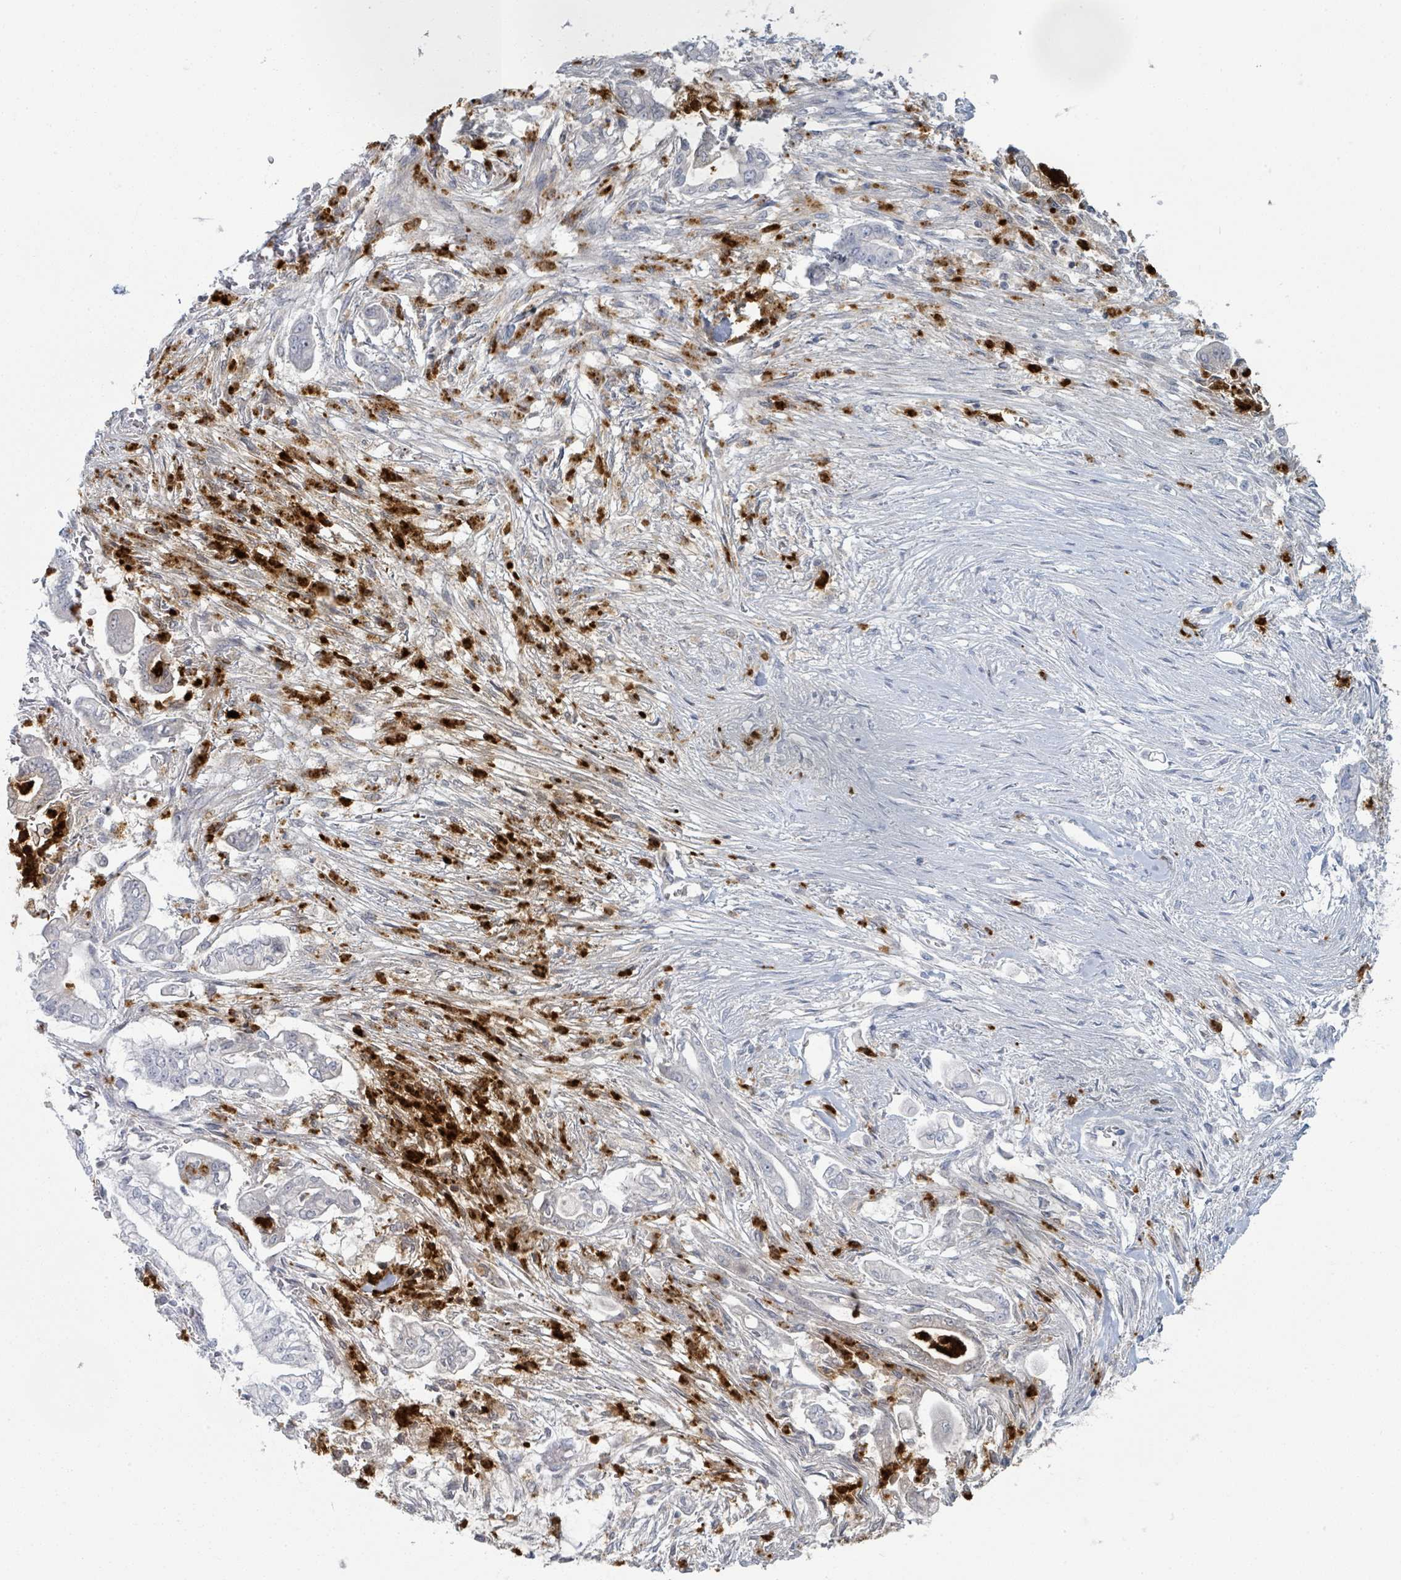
{"staining": {"intensity": "negative", "quantity": "none", "location": "none"}, "tissue": "pancreatic cancer", "cell_type": "Tumor cells", "image_type": "cancer", "snomed": [{"axis": "morphology", "description": "Adenocarcinoma, NOS"}, {"axis": "topography", "description": "Pancreas"}], "caption": "DAB (3,3'-diaminobenzidine) immunohistochemical staining of pancreatic cancer reveals no significant positivity in tumor cells.", "gene": "DEFA4", "patient": {"sex": "female", "age": 69}}